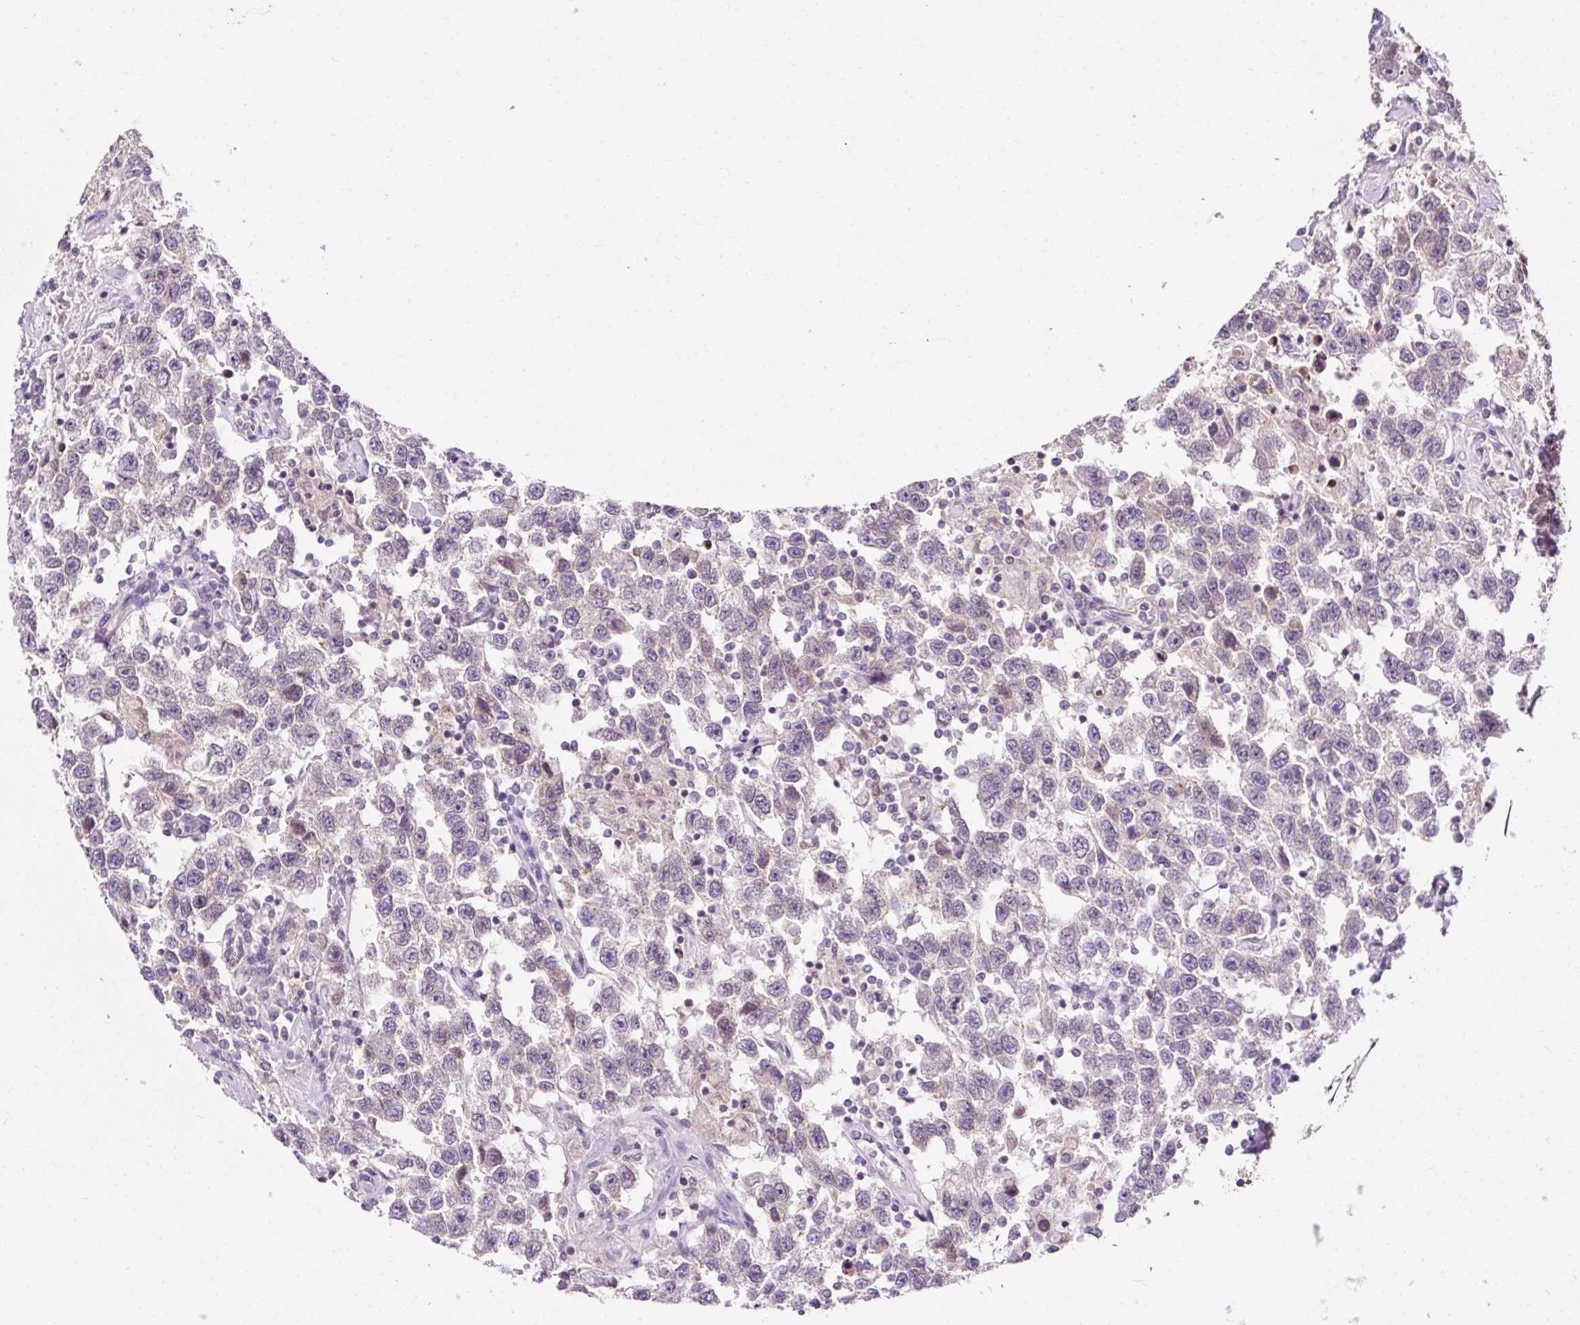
{"staining": {"intensity": "negative", "quantity": "none", "location": "none"}, "tissue": "testis cancer", "cell_type": "Tumor cells", "image_type": "cancer", "snomed": [{"axis": "morphology", "description": "Seminoma, NOS"}, {"axis": "topography", "description": "Testis"}], "caption": "This image is of testis seminoma stained with IHC to label a protein in brown with the nuclei are counter-stained blue. There is no expression in tumor cells. (DAB (3,3'-diaminobenzidine) immunohistochemistry with hematoxylin counter stain).", "gene": "ZNF610", "patient": {"sex": "male", "age": 41}}